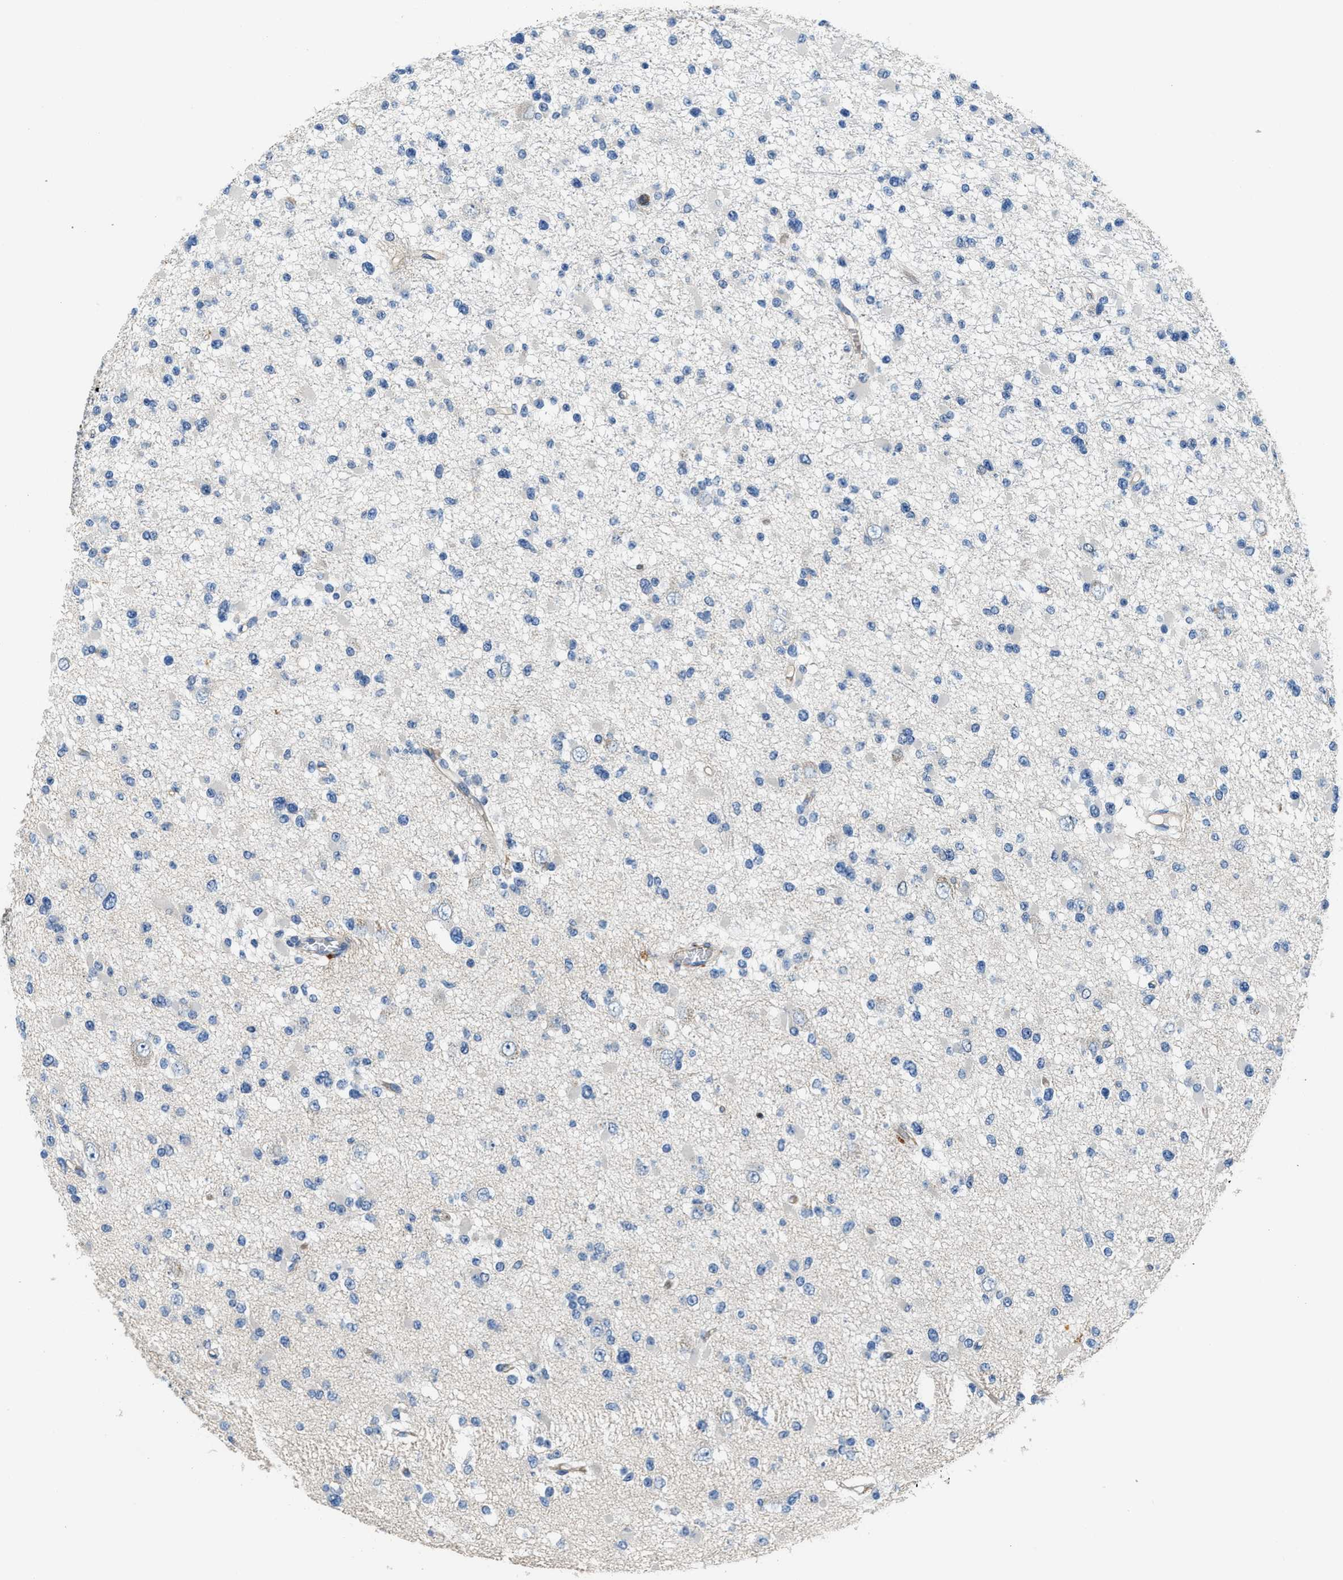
{"staining": {"intensity": "negative", "quantity": "none", "location": "none"}, "tissue": "glioma", "cell_type": "Tumor cells", "image_type": "cancer", "snomed": [{"axis": "morphology", "description": "Glioma, malignant, Low grade"}, {"axis": "topography", "description": "Brain"}], "caption": "The histopathology image displays no significant positivity in tumor cells of glioma. The staining is performed using DAB (3,3'-diaminobenzidine) brown chromogen with nuclei counter-stained in using hematoxylin.", "gene": "MYO1G", "patient": {"sex": "female", "age": 22}}